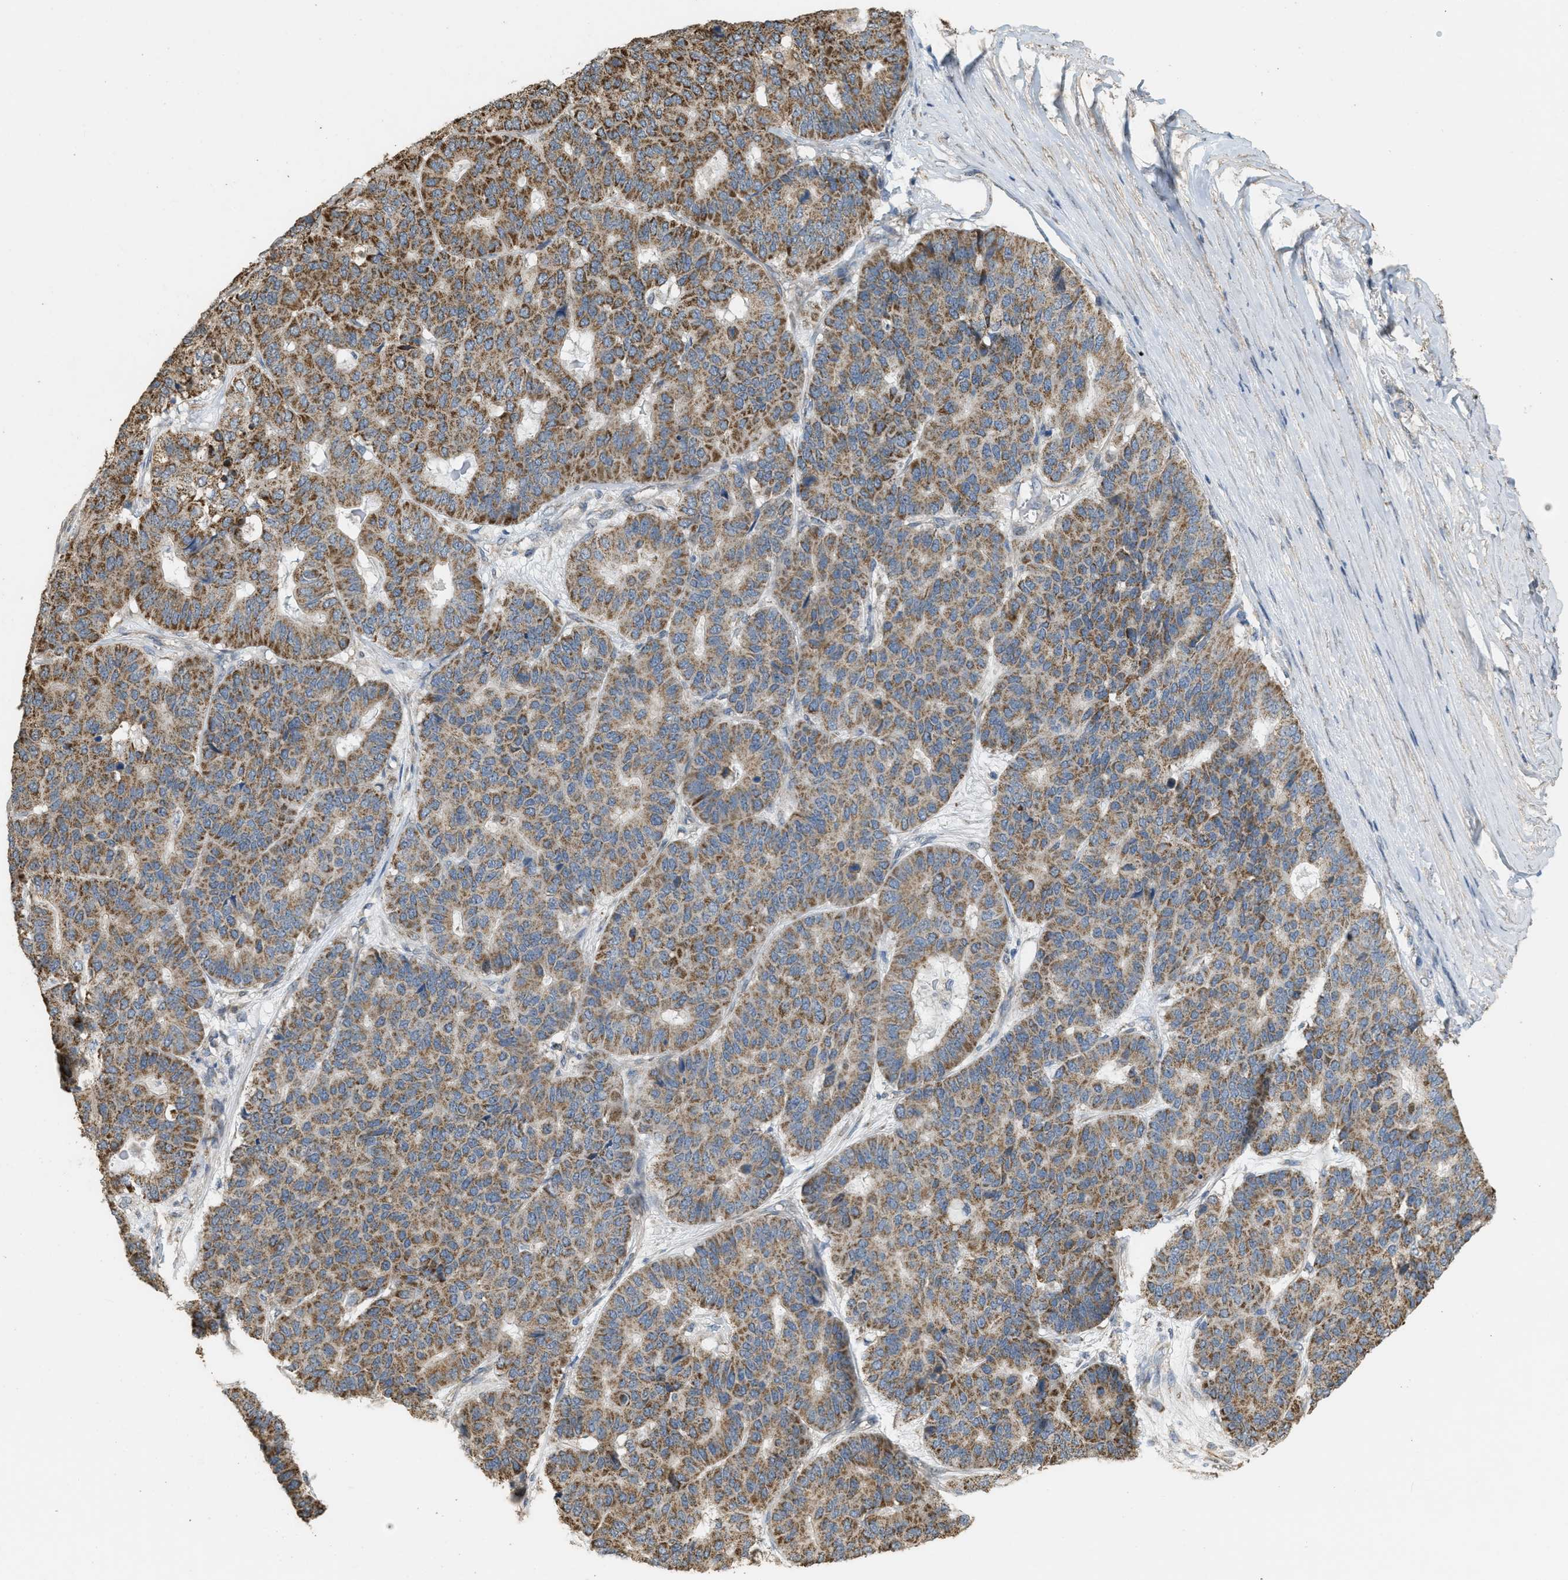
{"staining": {"intensity": "moderate", "quantity": ">75%", "location": "cytoplasmic/membranous"}, "tissue": "pancreatic cancer", "cell_type": "Tumor cells", "image_type": "cancer", "snomed": [{"axis": "morphology", "description": "Adenocarcinoma, NOS"}, {"axis": "topography", "description": "Pancreas"}], "caption": "Pancreatic adenocarcinoma stained with a protein marker shows moderate staining in tumor cells.", "gene": "KCNA4", "patient": {"sex": "male", "age": 50}}